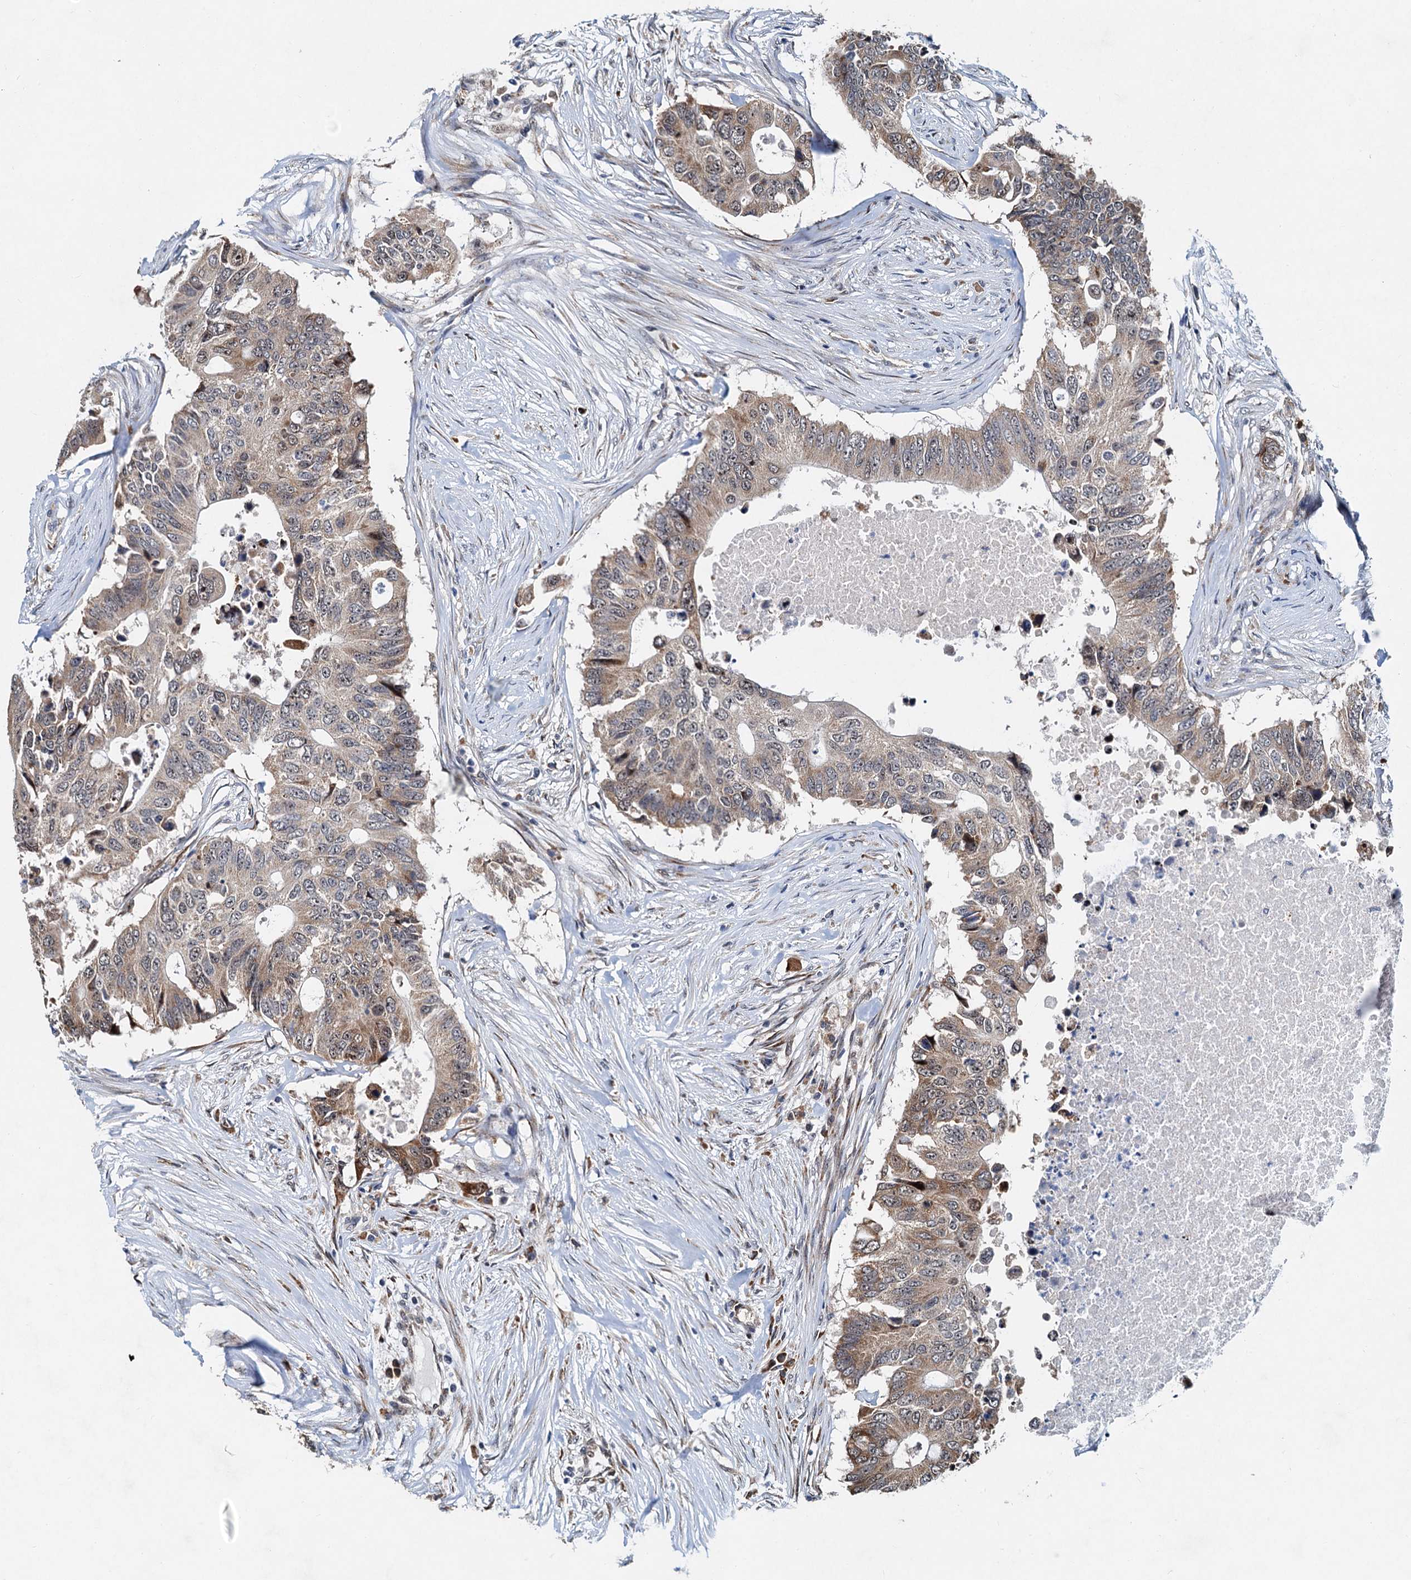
{"staining": {"intensity": "weak", "quantity": ">75%", "location": "cytoplasmic/membranous"}, "tissue": "colorectal cancer", "cell_type": "Tumor cells", "image_type": "cancer", "snomed": [{"axis": "morphology", "description": "Adenocarcinoma, NOS"}, {"axis": "topography", "description": "Colon"}], "caption": "Immunohistochemical staining of human colorectal cancer (adenocarcinoma) demonstrates low levels of weak cytoplasmic/membranous protein staining in about >75% of tumor cells.", "gene": "DNAJC21", "patient": {"sex": "male", "age": 71}}